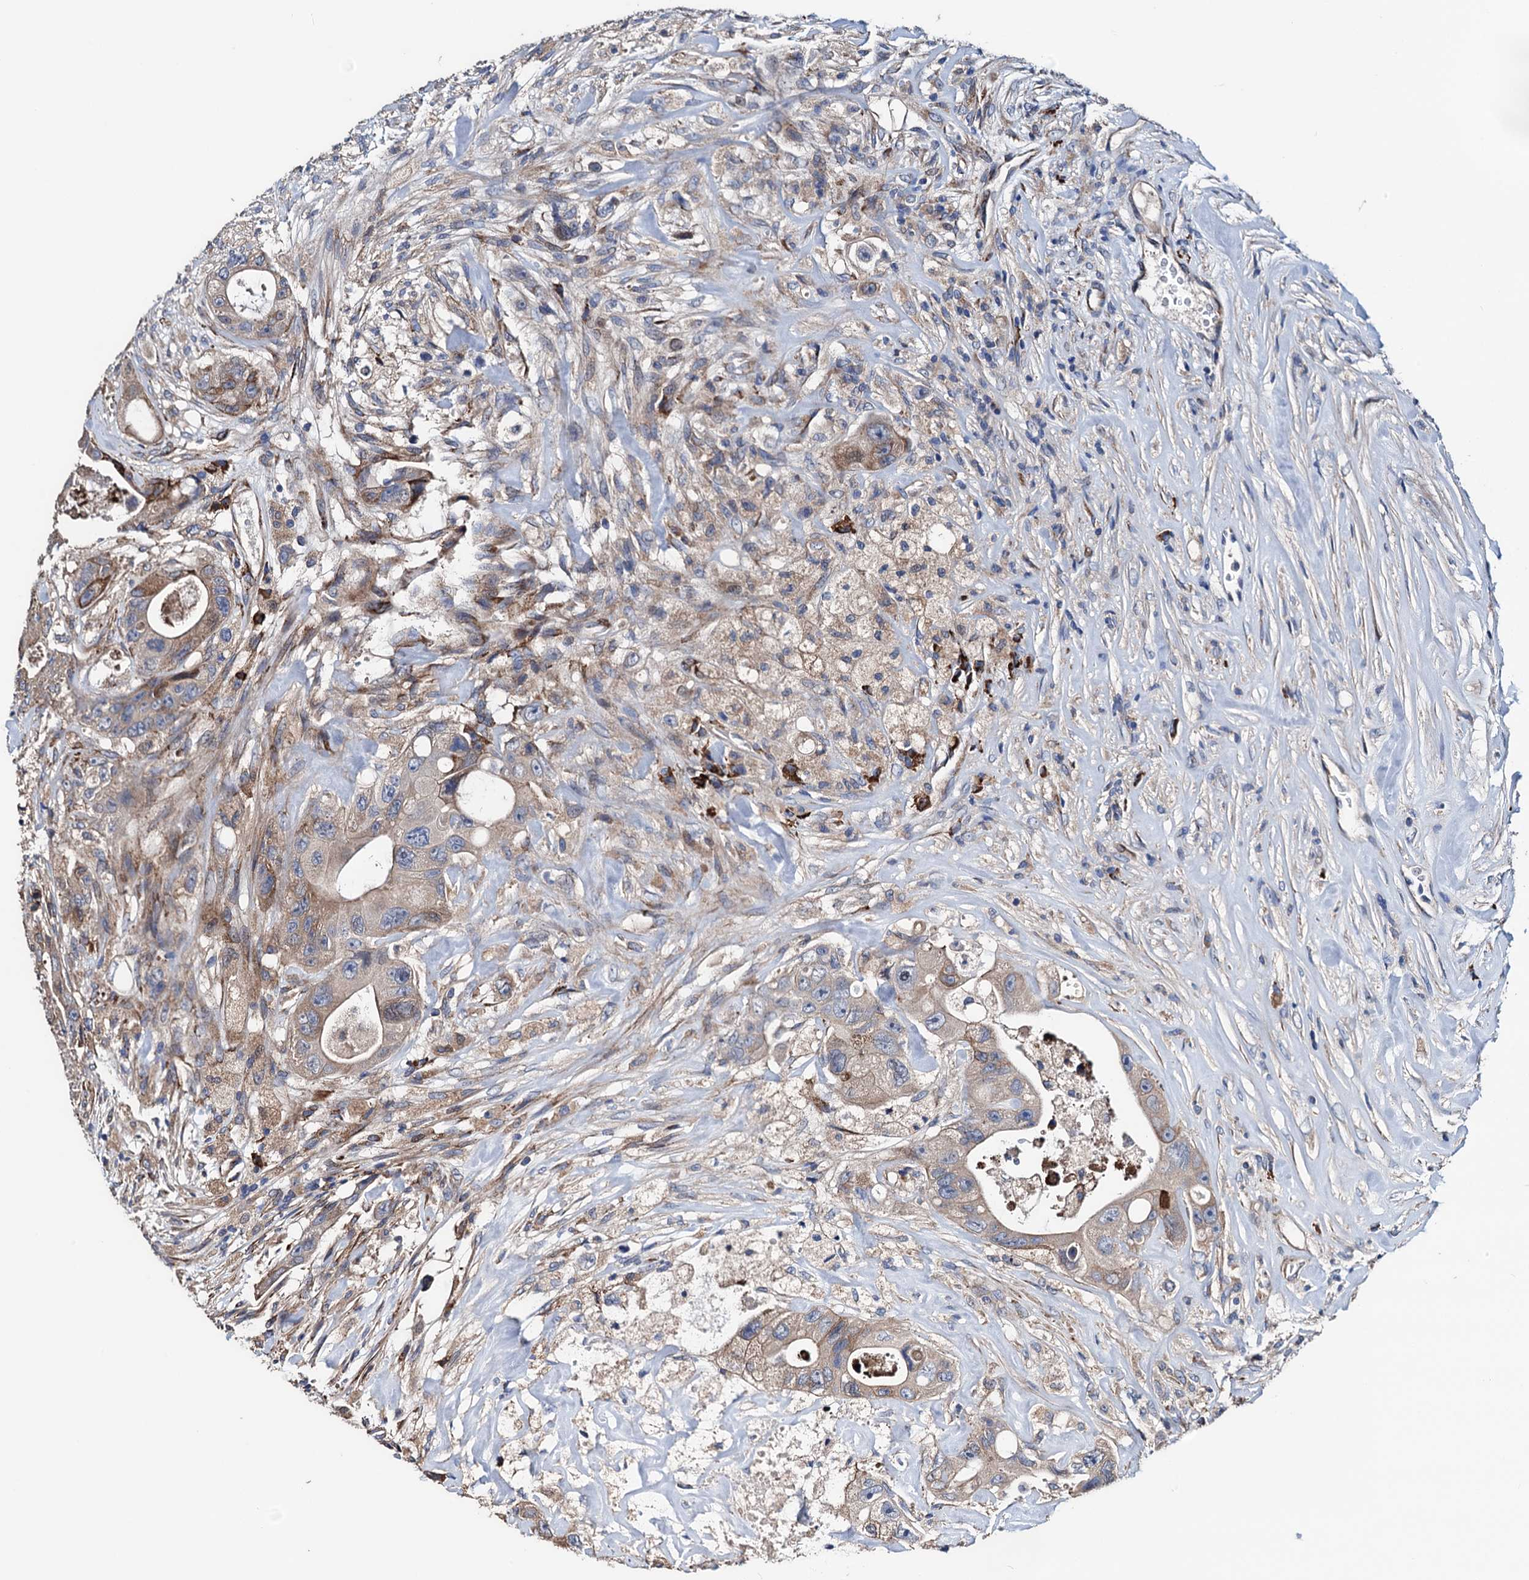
{"staining": {"intensity": "moderate", "quantity": "<25%", "location": "cytoplasmic/membranous"}, "tissue": "colorectal cancer", "cell_type": "Tumor cells", "image_type": "cancer", "snomed": [{"axis": "morphology", "description": "Adenocarcinoma, NOS"}, {"axis": "topography", "description": "Colon"}], "caption": "Immunohistochemistry photomicrograph of colorectal cancer (adenocarcinoma) stained for a protein (brown), which displays low levels of moderate cytoplasmic/membranous staining in approximately <25% of tumor cells.", "gene": "AKAP11", "patient": {"sex": "female", "age": 46}}